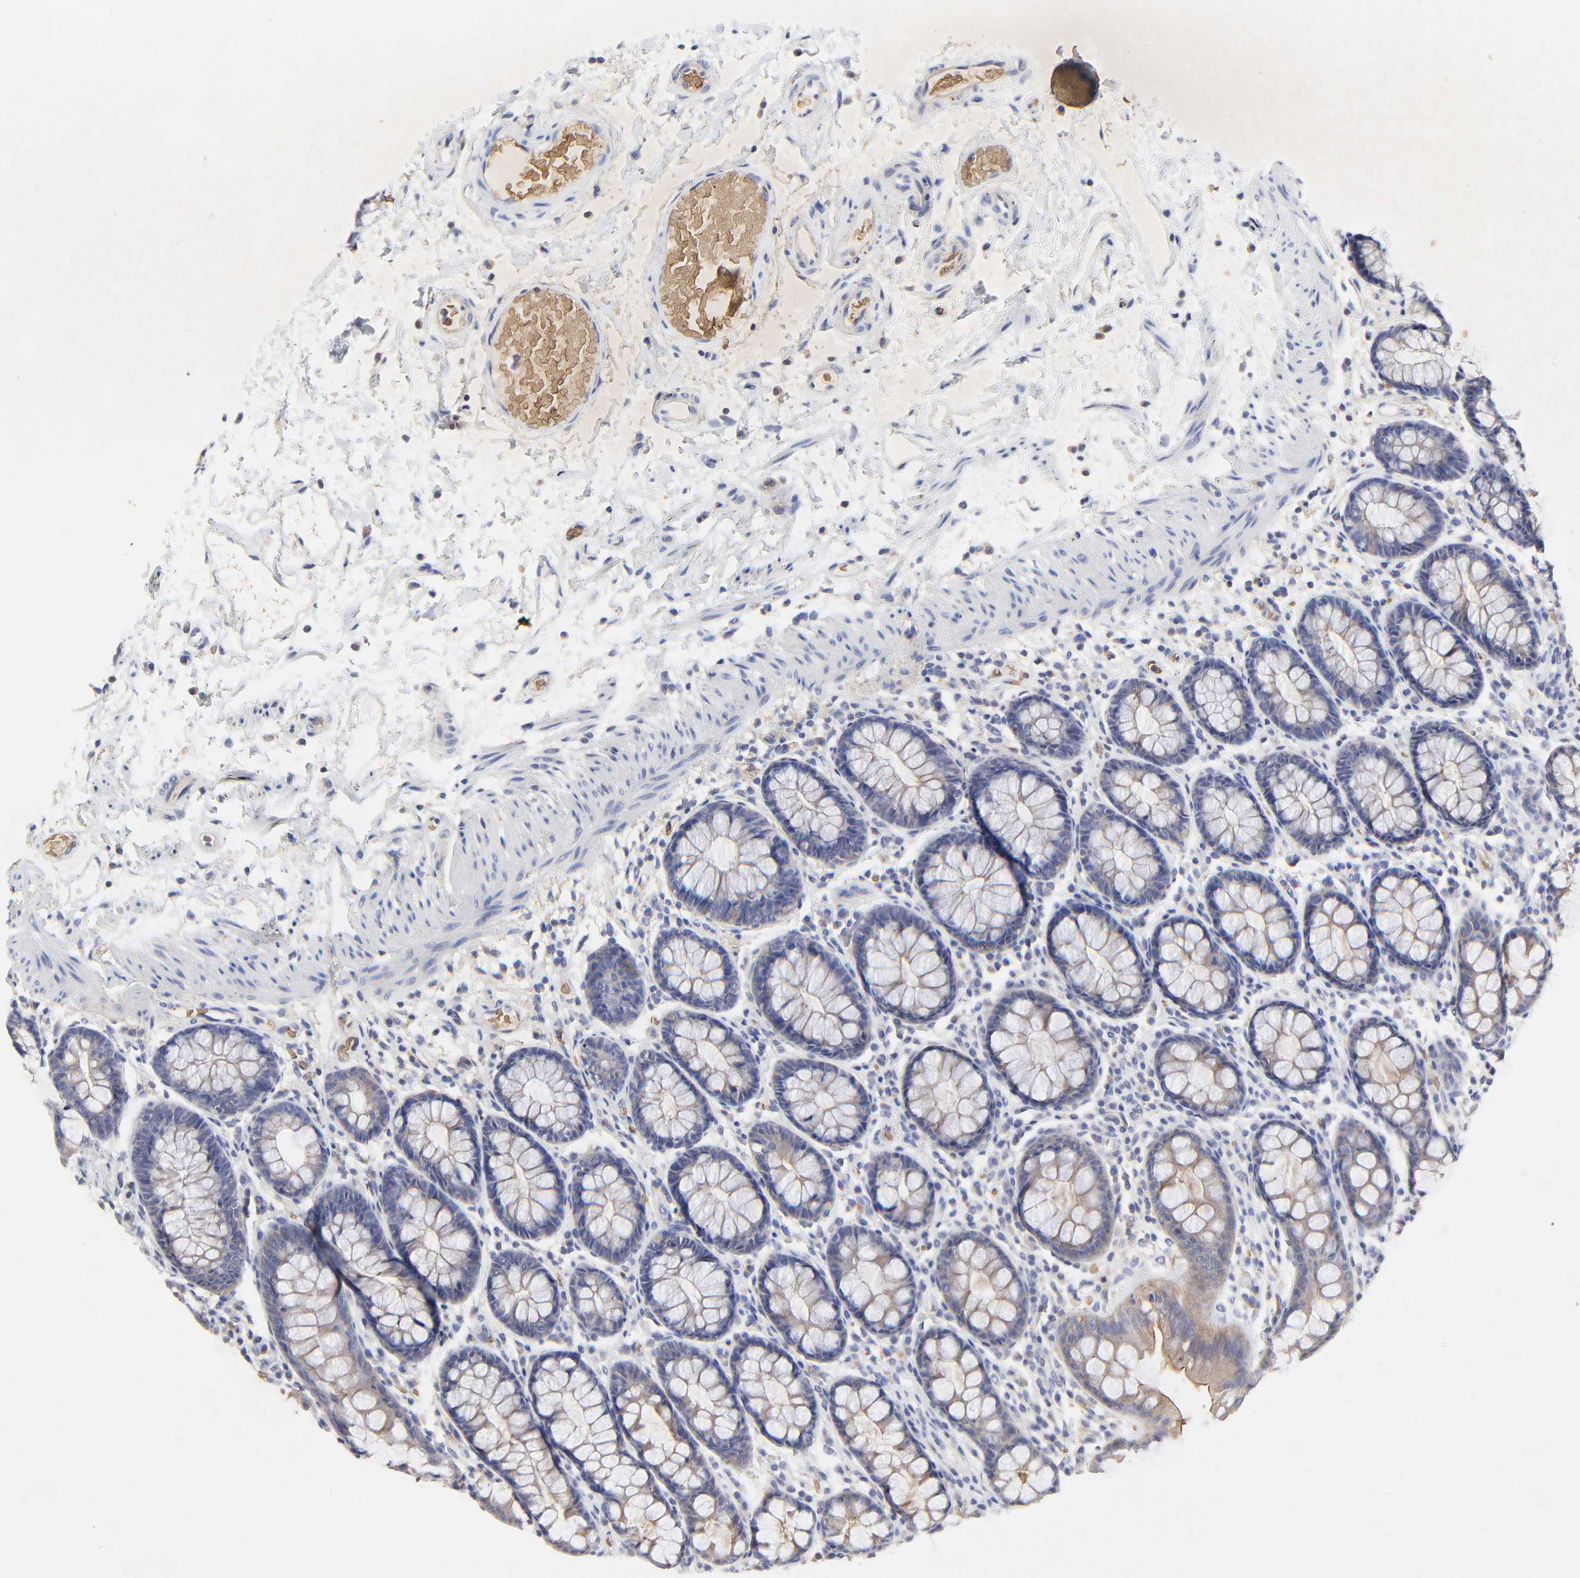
{"staining": {"intensity": "moderate", "quantity": "25%-75%", "location": "cytoplasmic/membranous"}, "tissue": "rectum", "cell_type": "Glandular cells", "image_type": "normal", "snomed": [{"axis": "morphology", "description": "Normal tissue, NOS"}, {"axis": "topography", "description": "Rectum"}], "caption": "This image demonstrates immunohistochemistry (IHC) staining of normal rectum, with medium moderate cytoplasmic/membranous positivity in approximately 25%-75% of glandular cells.", "gene": "PAG1", "patient": {"sex": "male", "age": 92}}